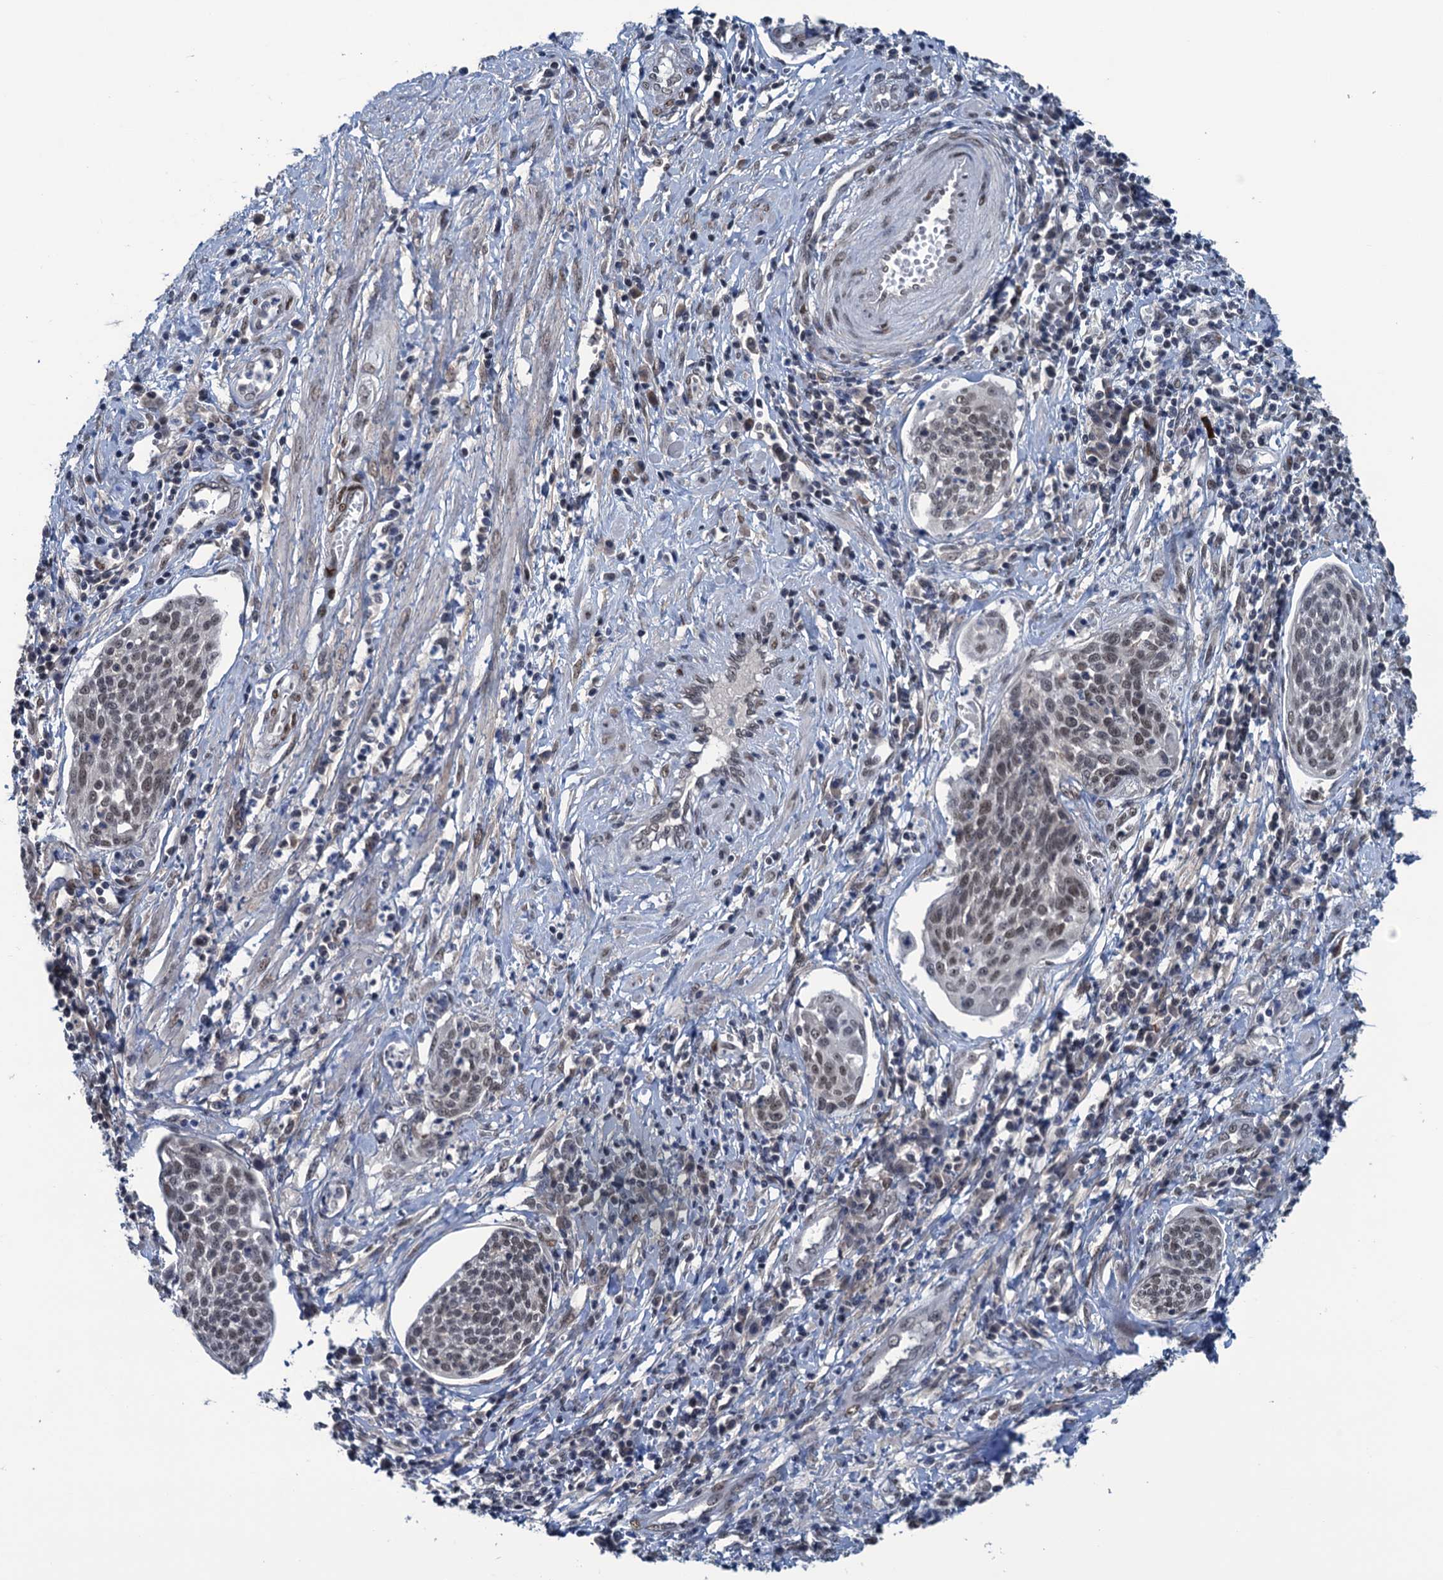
{"staining": {"intensity": "moderate", "quantity": ">75%", "location": "nuclear"}, "tissue": "cervical cancer", "cell_type": "Tumor cells", "image_type": "cancer", "snomed": [{"axis": "morphology", "description": "Squamous cell carcinoma, NOS"}, {"axis": "topography", "description": "Cervix"}], "caption": "High-power microscopy captured an immunohistochemistry (IHC) image of cervical squamous cell carcinoma, revealing moderate nuclear expression in approximately >75% of tumor cells. The staining is performed using DAB (3,3'-diaminobenzidine) brown chromogen to label protein expression. The nuclei are counter-stained blue using hematoxylin.", "gene": "SAE1", "patient": {"sex": "female", "age": 34}}